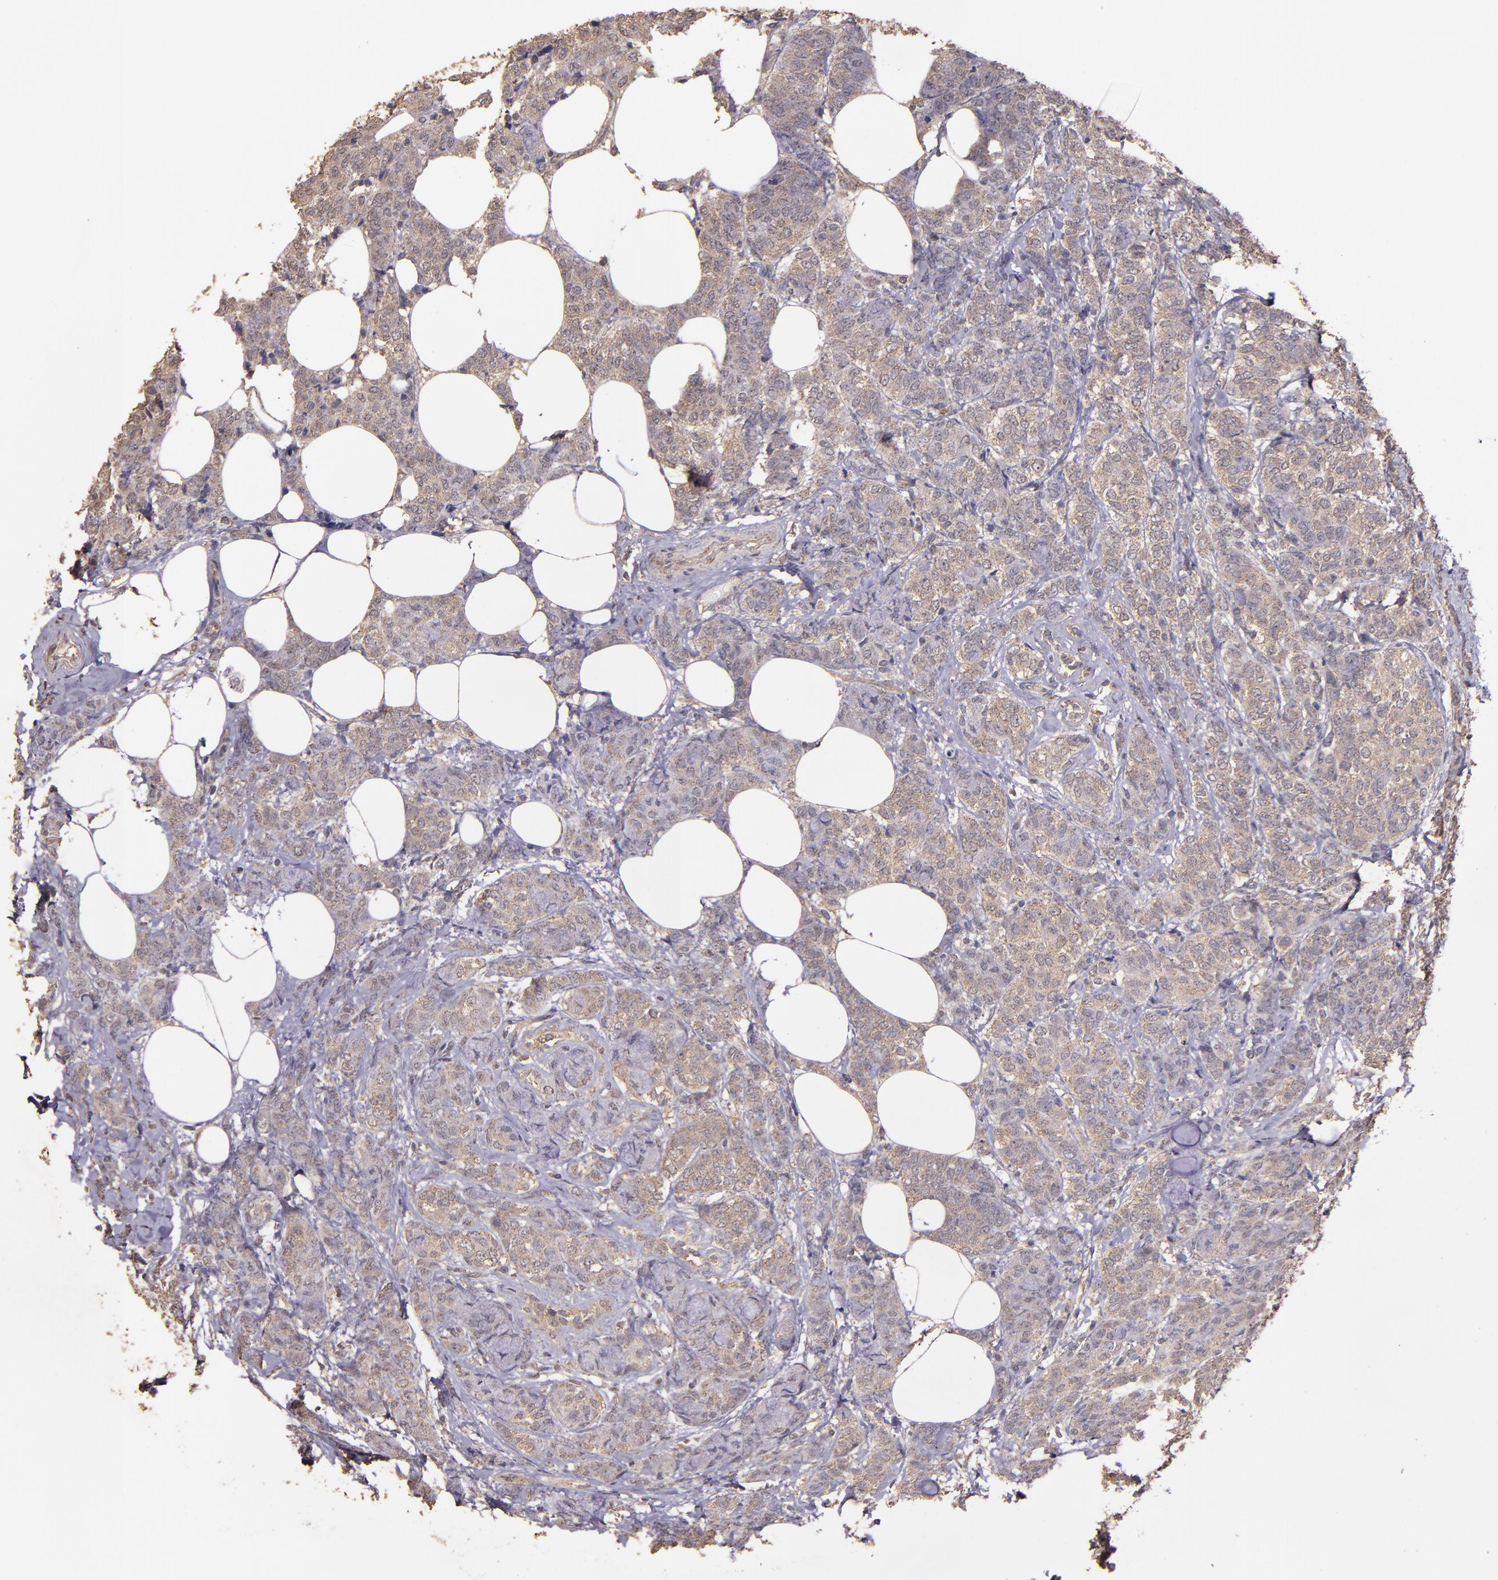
{"staining": {"intensity": "weak", "quantity": ">75%", "location": "cytoplasmic/membranous"}, "tissue": "breast cancer", "cell_type": "Tumor cells", "image_type": "cancer", "snomed": [{"axis": "morphology", "description": "Lobular carcinoma"}, {"axis": "topography", "description": "Breast"}], "caption": "Immunohistochemical staining of breast lobular carcinoma demonstrates weak cytoplasmic/membranous protein staining in approximately >75% of tumor cells.", "gene": "HECTD1", "patient": {"sex": "female", "age": 60}}